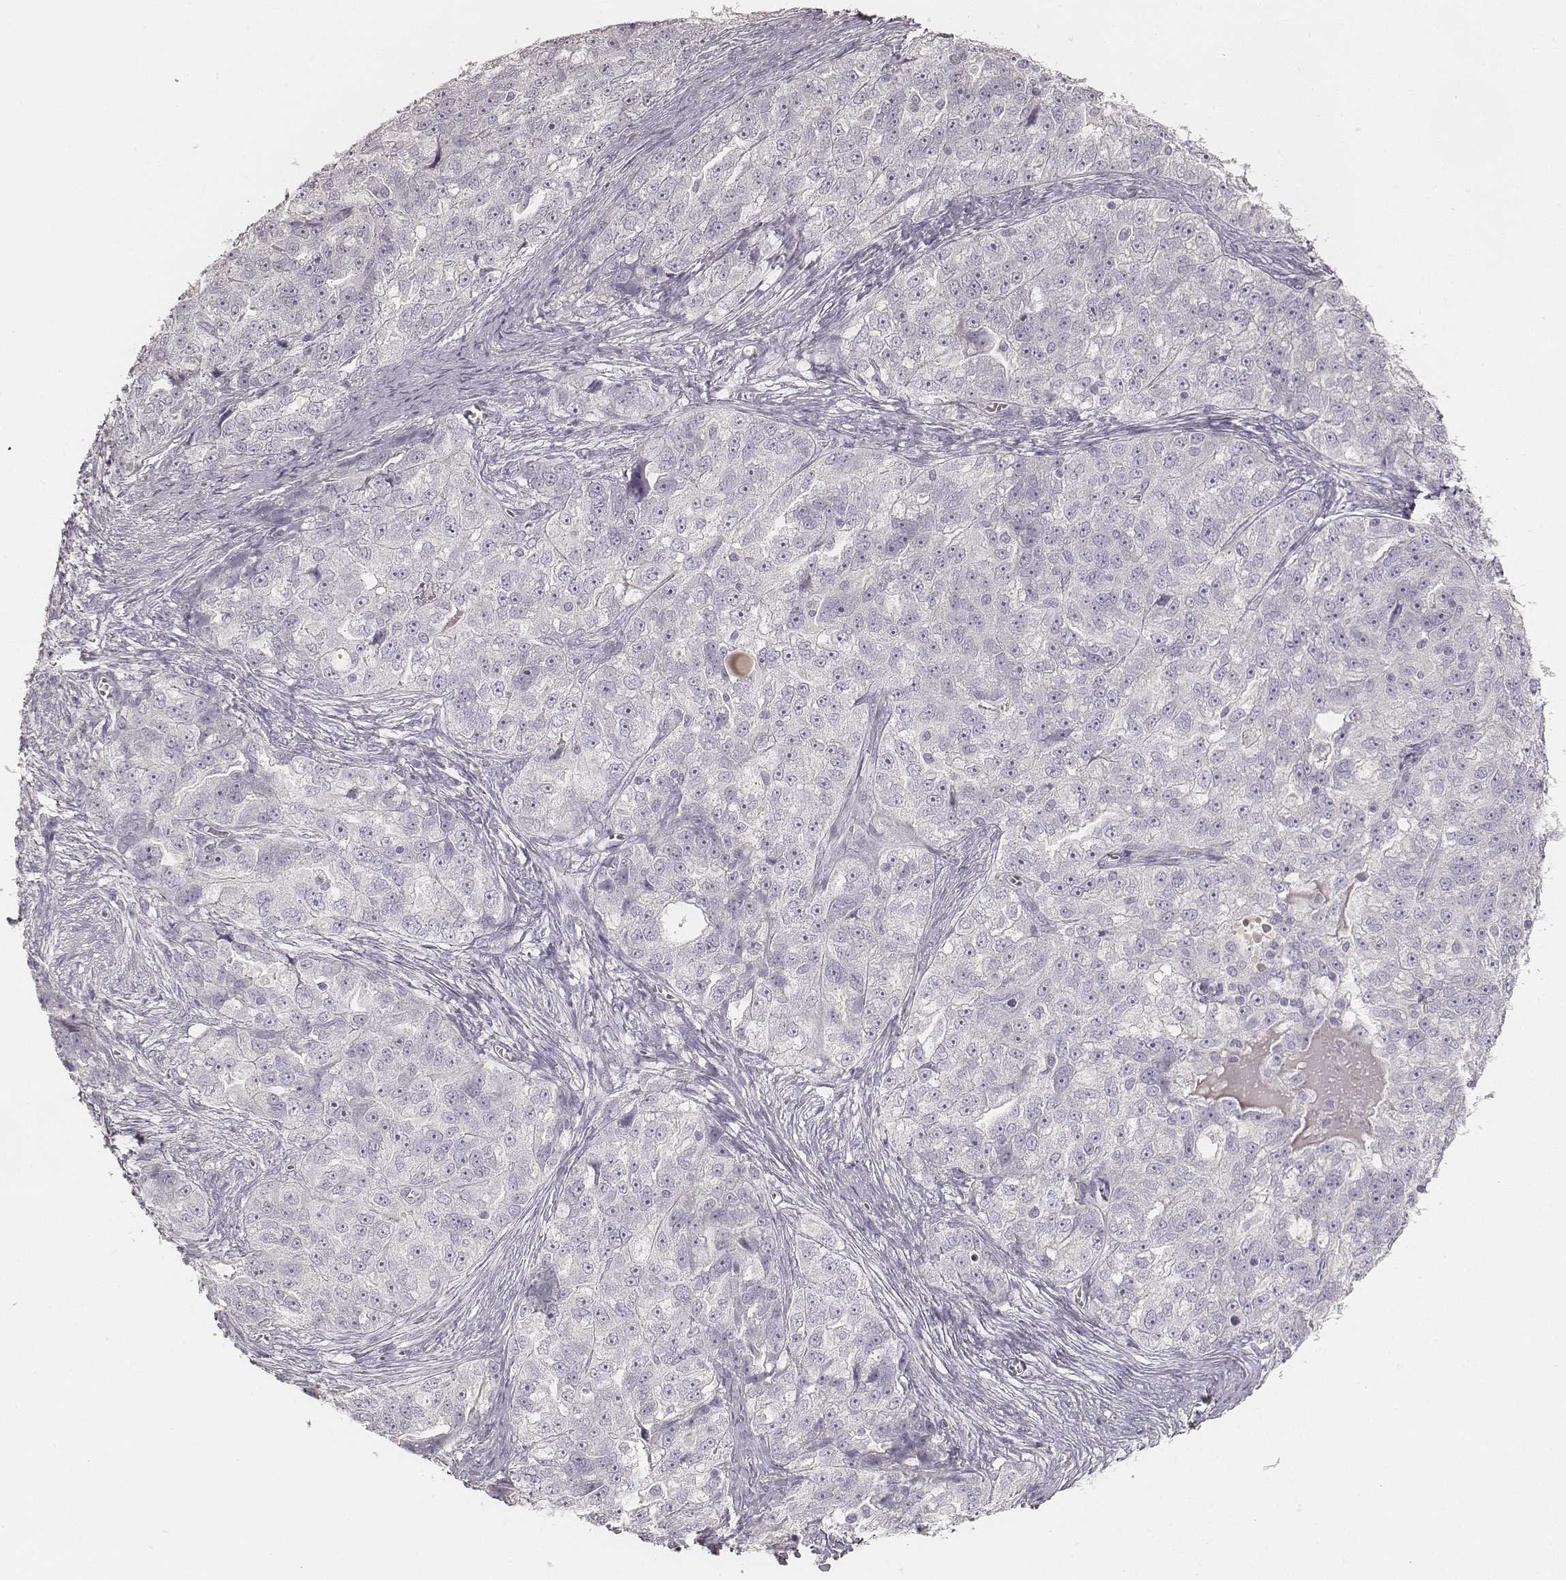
{"staining": {"intensity": "negative", "quantity": "none", "location": "none"}, "tissue": "ovarian cancer", "cell_type": "Tumor cells", "image_type": "cancer", "snomed": [{"axis": "morphology", "description": "Cystadenocarcinoma, serous, NOS"}, {"axis": "topography", "description": "Ovary"}], "caption": "Tumor cells show no significant staining in ovarian serous cystadenocarcinoma. The staining was performed using DAB (3,3'-diaminobenzidine) to visualize the protein expression in brown, while the nuclei were stained in blue with hematoxylin (Magnification: 20x).", "gene": "KRT31", "patient": {"sex": "female", "age": 51}}